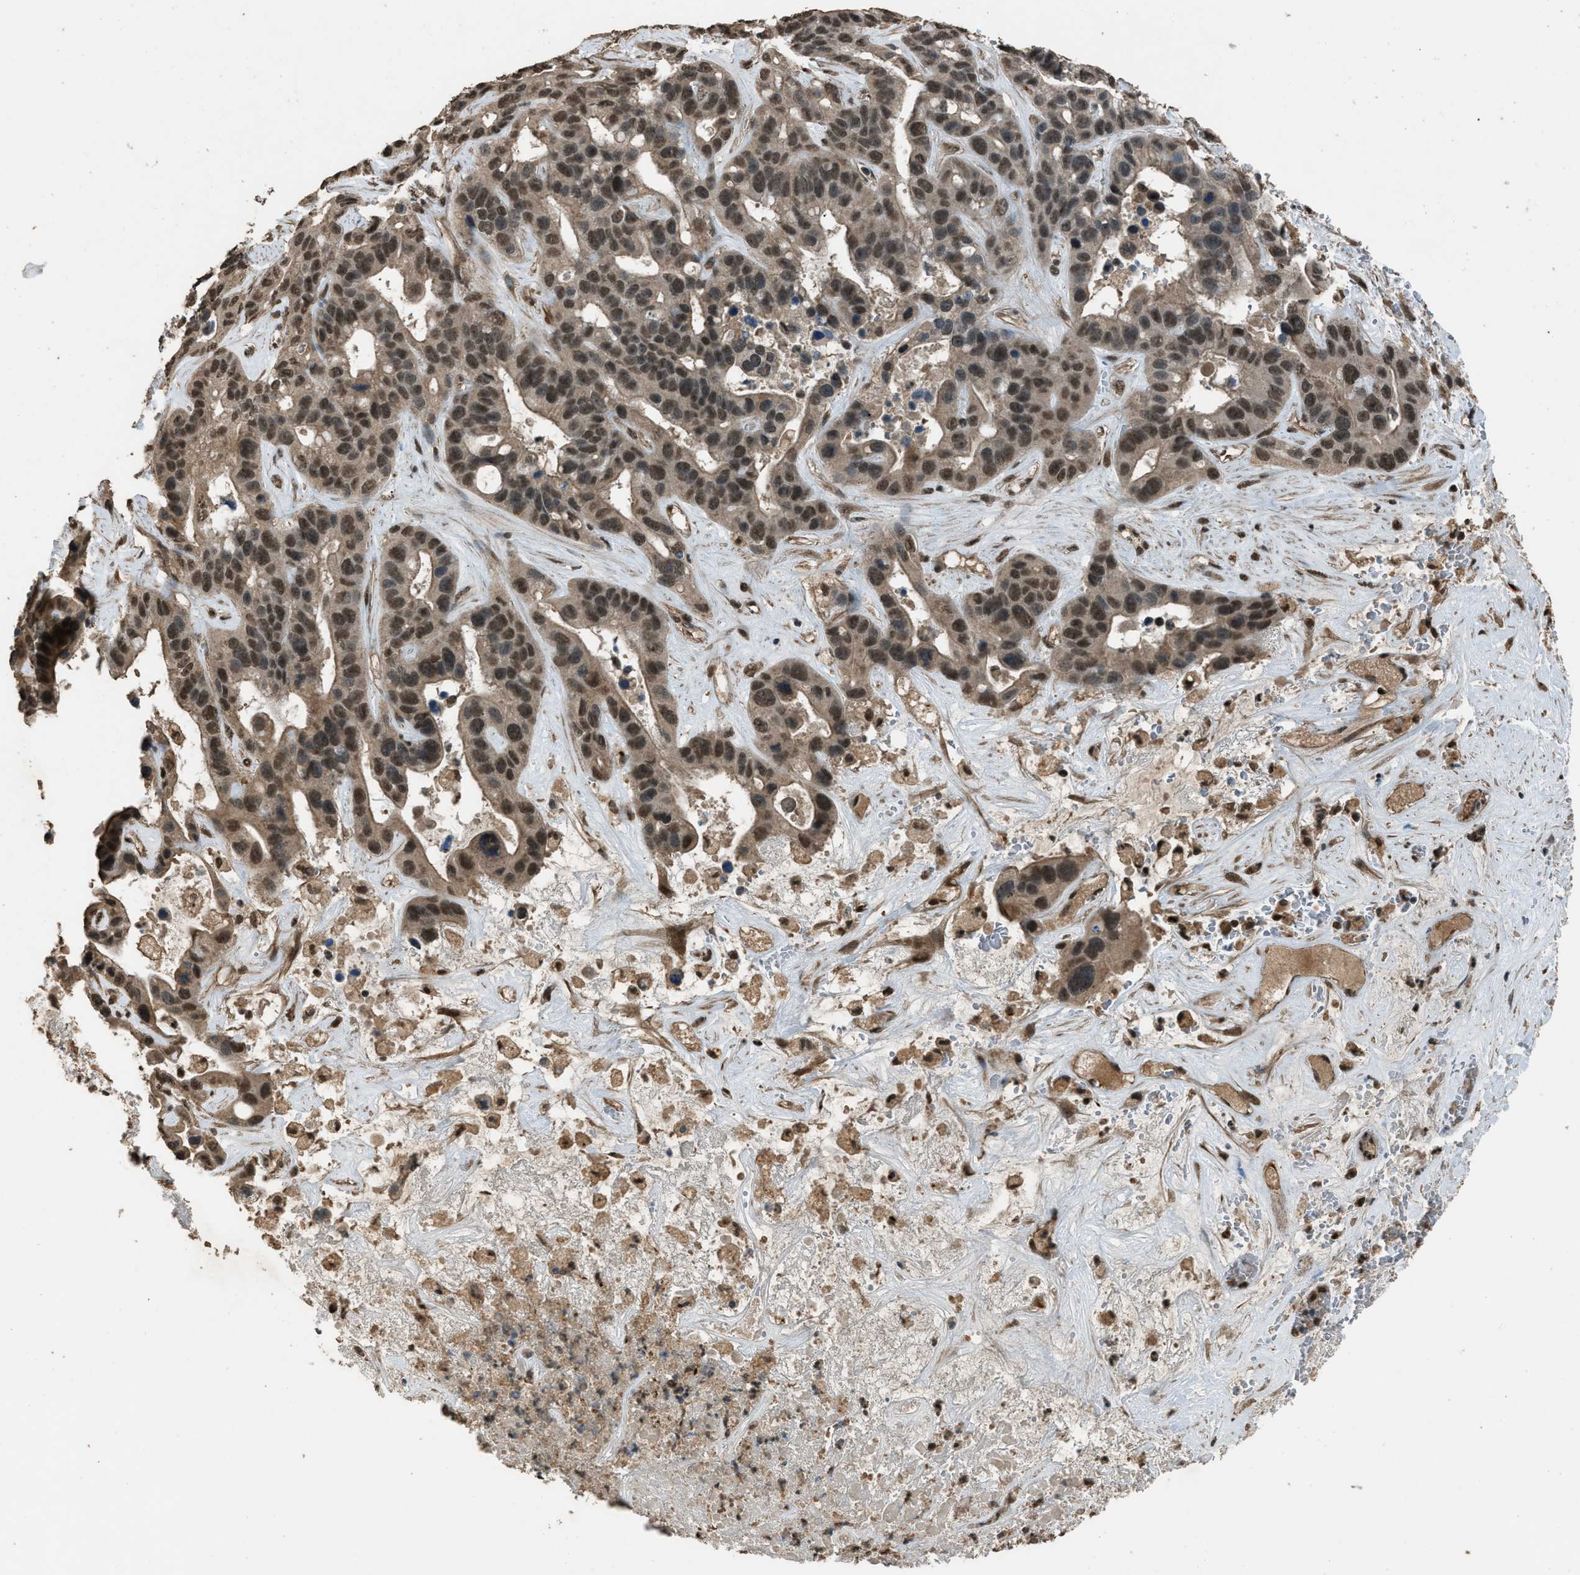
{"staining": {"intensity": "moderate", "quantity": ">75%", "location": "cytoplasmic/membranous,nuclear"}, "tissue": "liver cancer", "cell_type": "Tumor cells", "image_type": "cancer", "snomed": [{"axis": "morphology", "description": "Cholangiocarcinoma"}, {"axis": "topography", "description": "Liver"}], "caption": "Immunohistochemistry (IHC) histopathology image of cholangiocarcinoma (liver) stained for a protein (brown), which shows medium levels of moderate cytoplasmic/membranous and nuclear expression in approximately >75% of tumor cells.", "gene": "SERTAD2", "patient": {"sex": "female", "age": 65}}